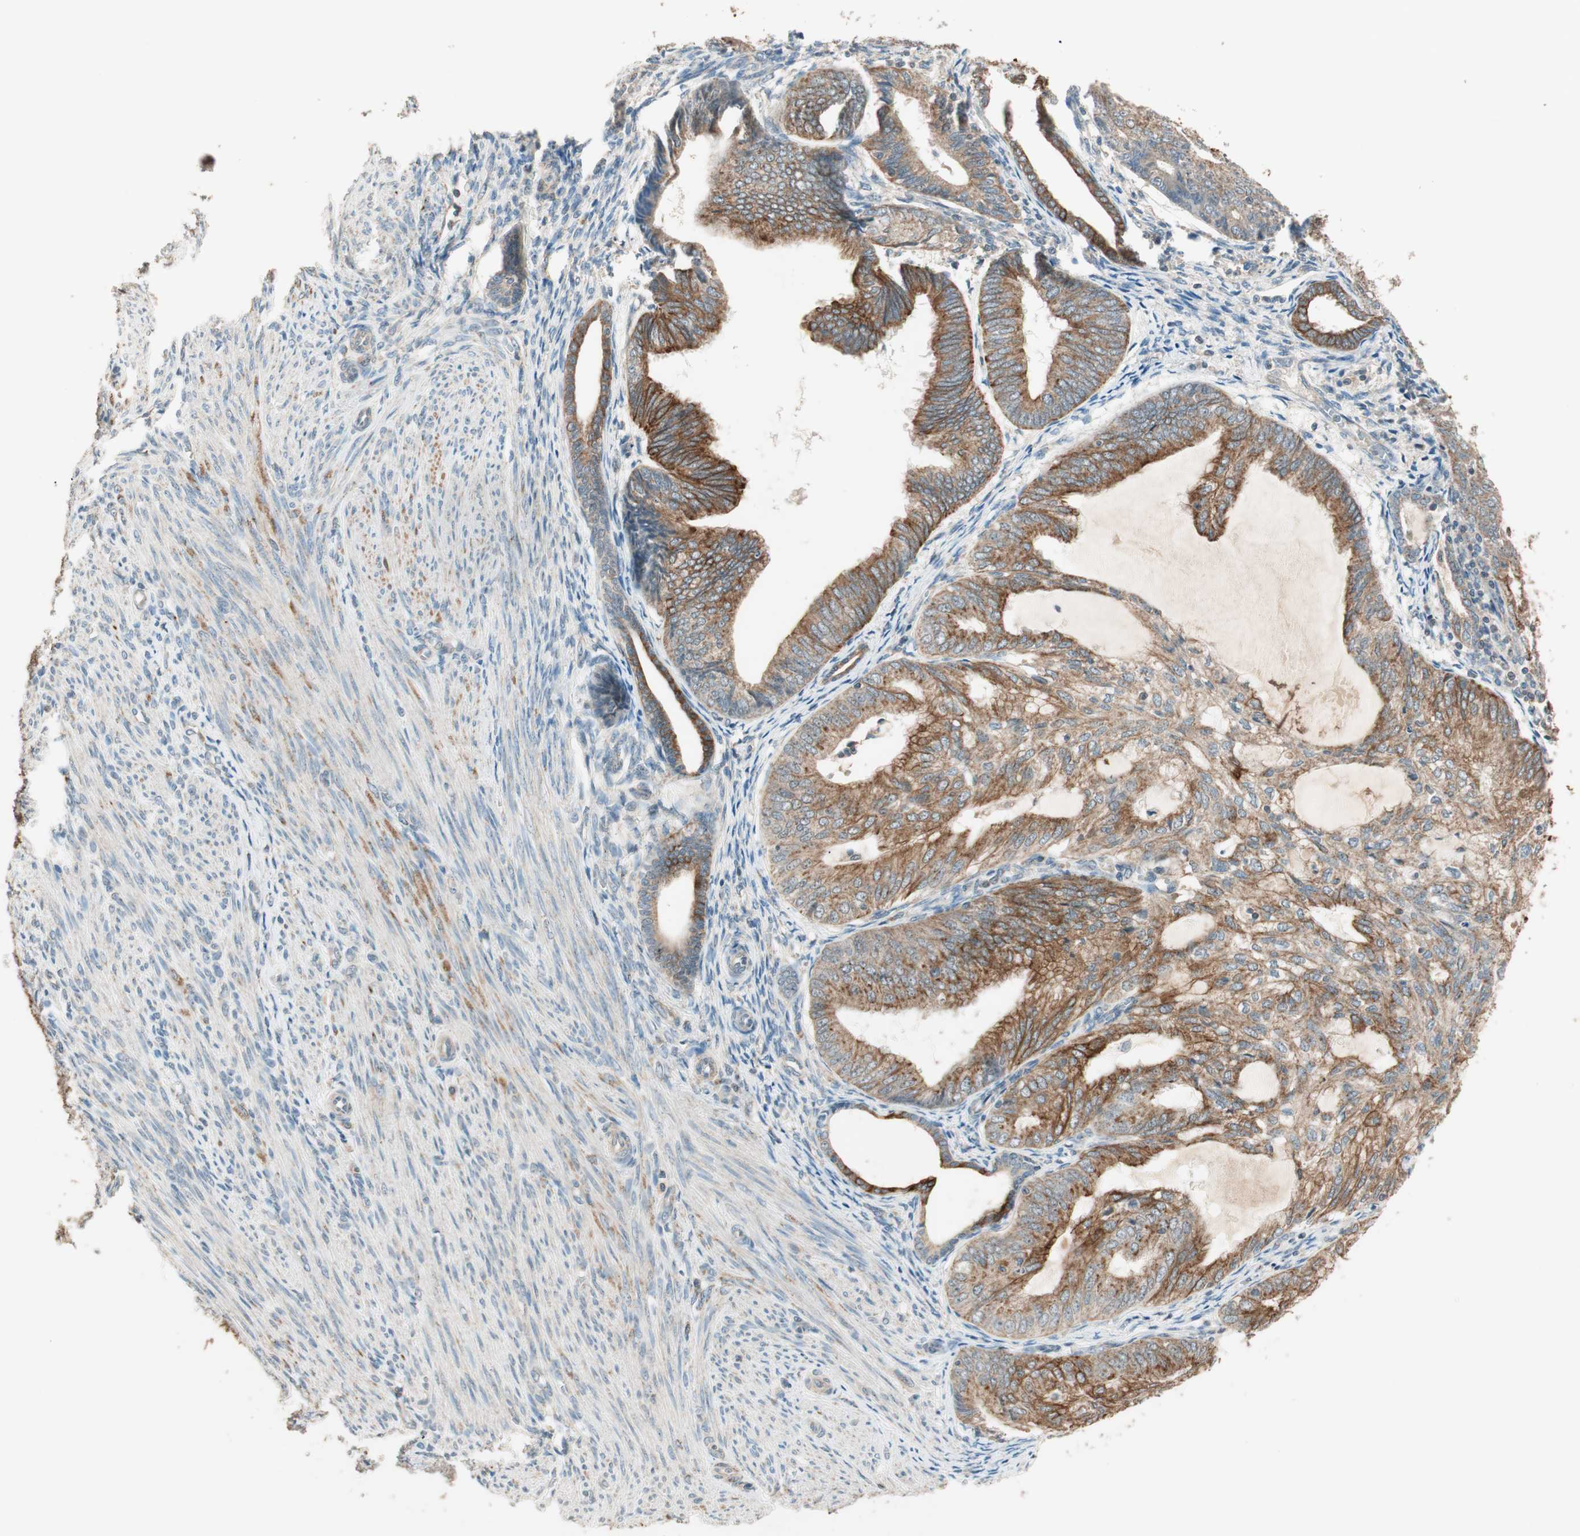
{"staining": {"intensity": "moderate", "quantity": "25%-75%", "location": "cytoplasmic/membranous"}, "tissue": "endometrial cancer", "cell_type": "Tumor cells", "image_type": "cancer", "snomed": [{"axis": "morphology", "description": "Adenocarcinoma, NOS"}, {"axis": "topography", "description": "Endometrium"}], "caption": "IHC of human adenocarcinoma (endometrial) shows medium levels of moderate cytoplasmic/membranous positivity in approximately 25%-75% of tumor cells.", "gene": "TRIM21", "patient": {"sex": "female", "age": 81}}